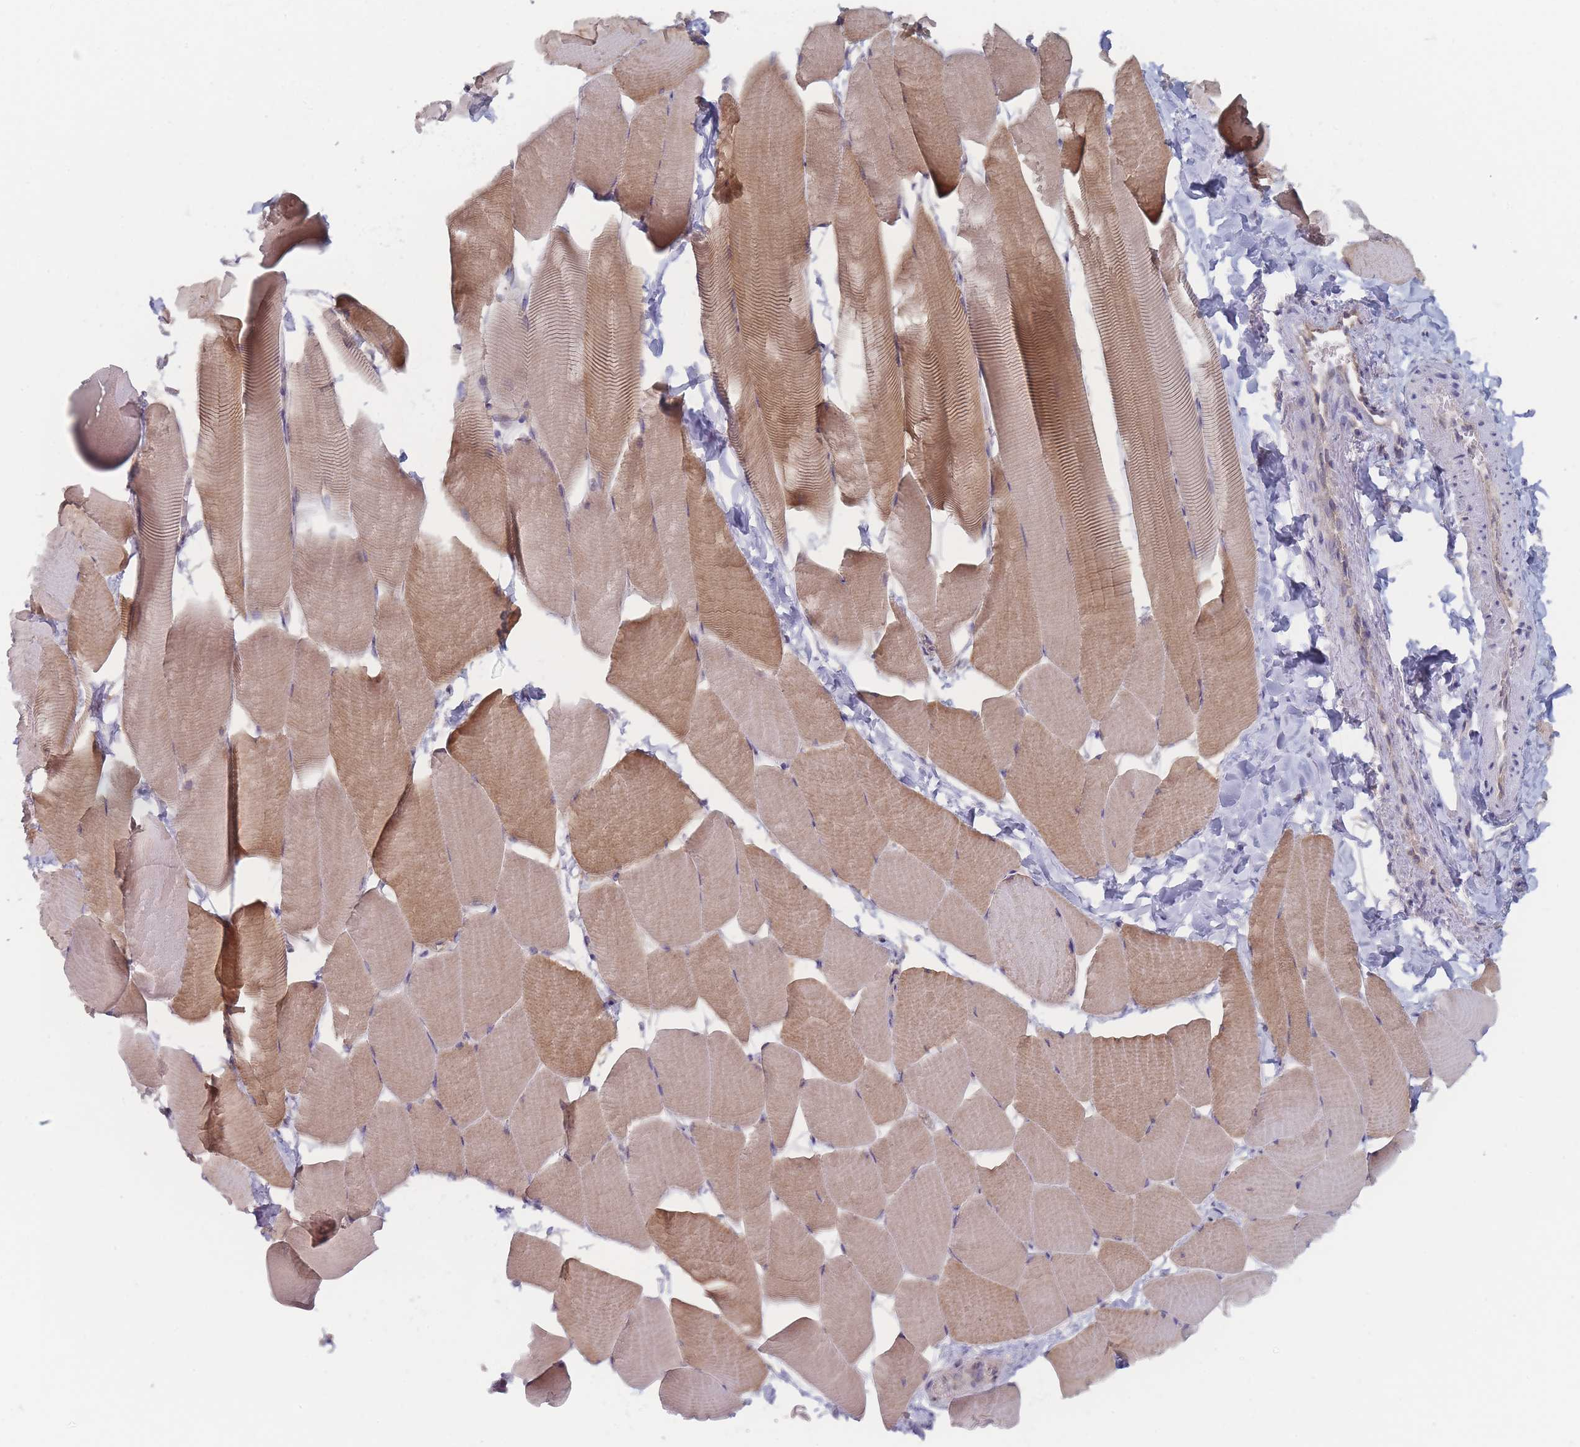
{"staining": {"intensity": "moderate", "quantity": "25%-75%", "location": "cytoplasmic/membranous"}, "tissue": "skeletal muscle", "cell_type": "Myocytes", "image_type": "normal", "snomed": [{"axis": "morphology", "description": "Normal tissue, NOS"}, {"axis": "topography", "description": "Skeletal muscle"}], "caption": "The micrograph demonstrates immunohistochemical staining of unremarkable skeletal muscle. There is moderate cytoplasmic/membranous positivity is seen in approximately 25%-75% of myocytes.", "gene": "EFCC1", "patient": {"sex": "male", "age": 25}}